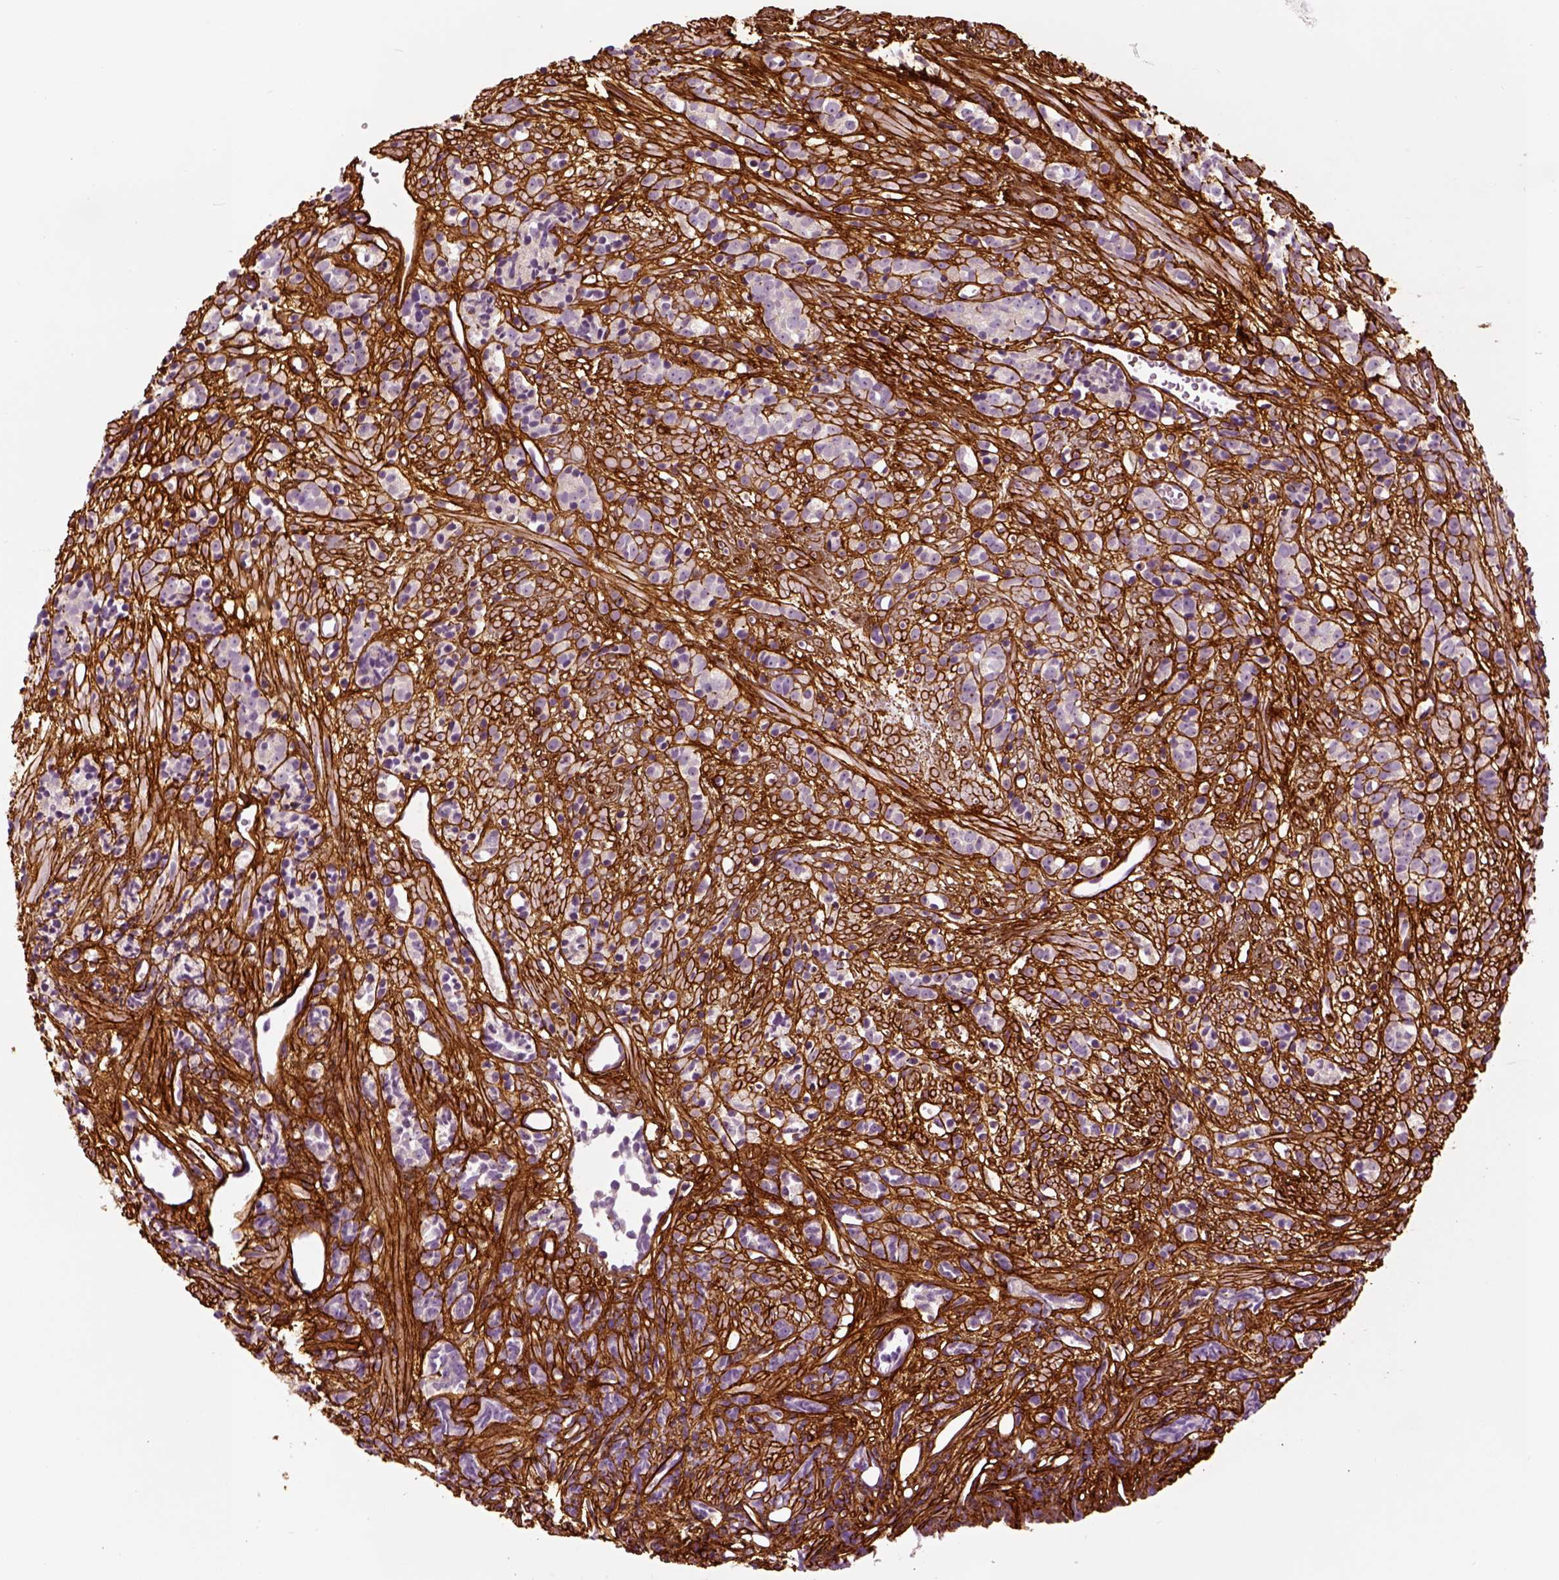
{"staining": {"intensity": "negative", "quantity": "none", "location": "none"}, "tissue": "prostate cancer", "cell_type": "Tumor cells", "image_type": "cancer", "snomed": [{"axis": "morphology", "description": "Adenocarcinoma, High grade"}, {"axis": "topography", "description": "Prostate"}], "caption": "DAB (3,3'-diaminobenzidine) immunohistochemical staining of prostate adenocarcinoma (high-grade) reveals no significant positivity in tumor cells.", "gene": "COL6A2", "patient": {"sex": "male", "age": 81}}